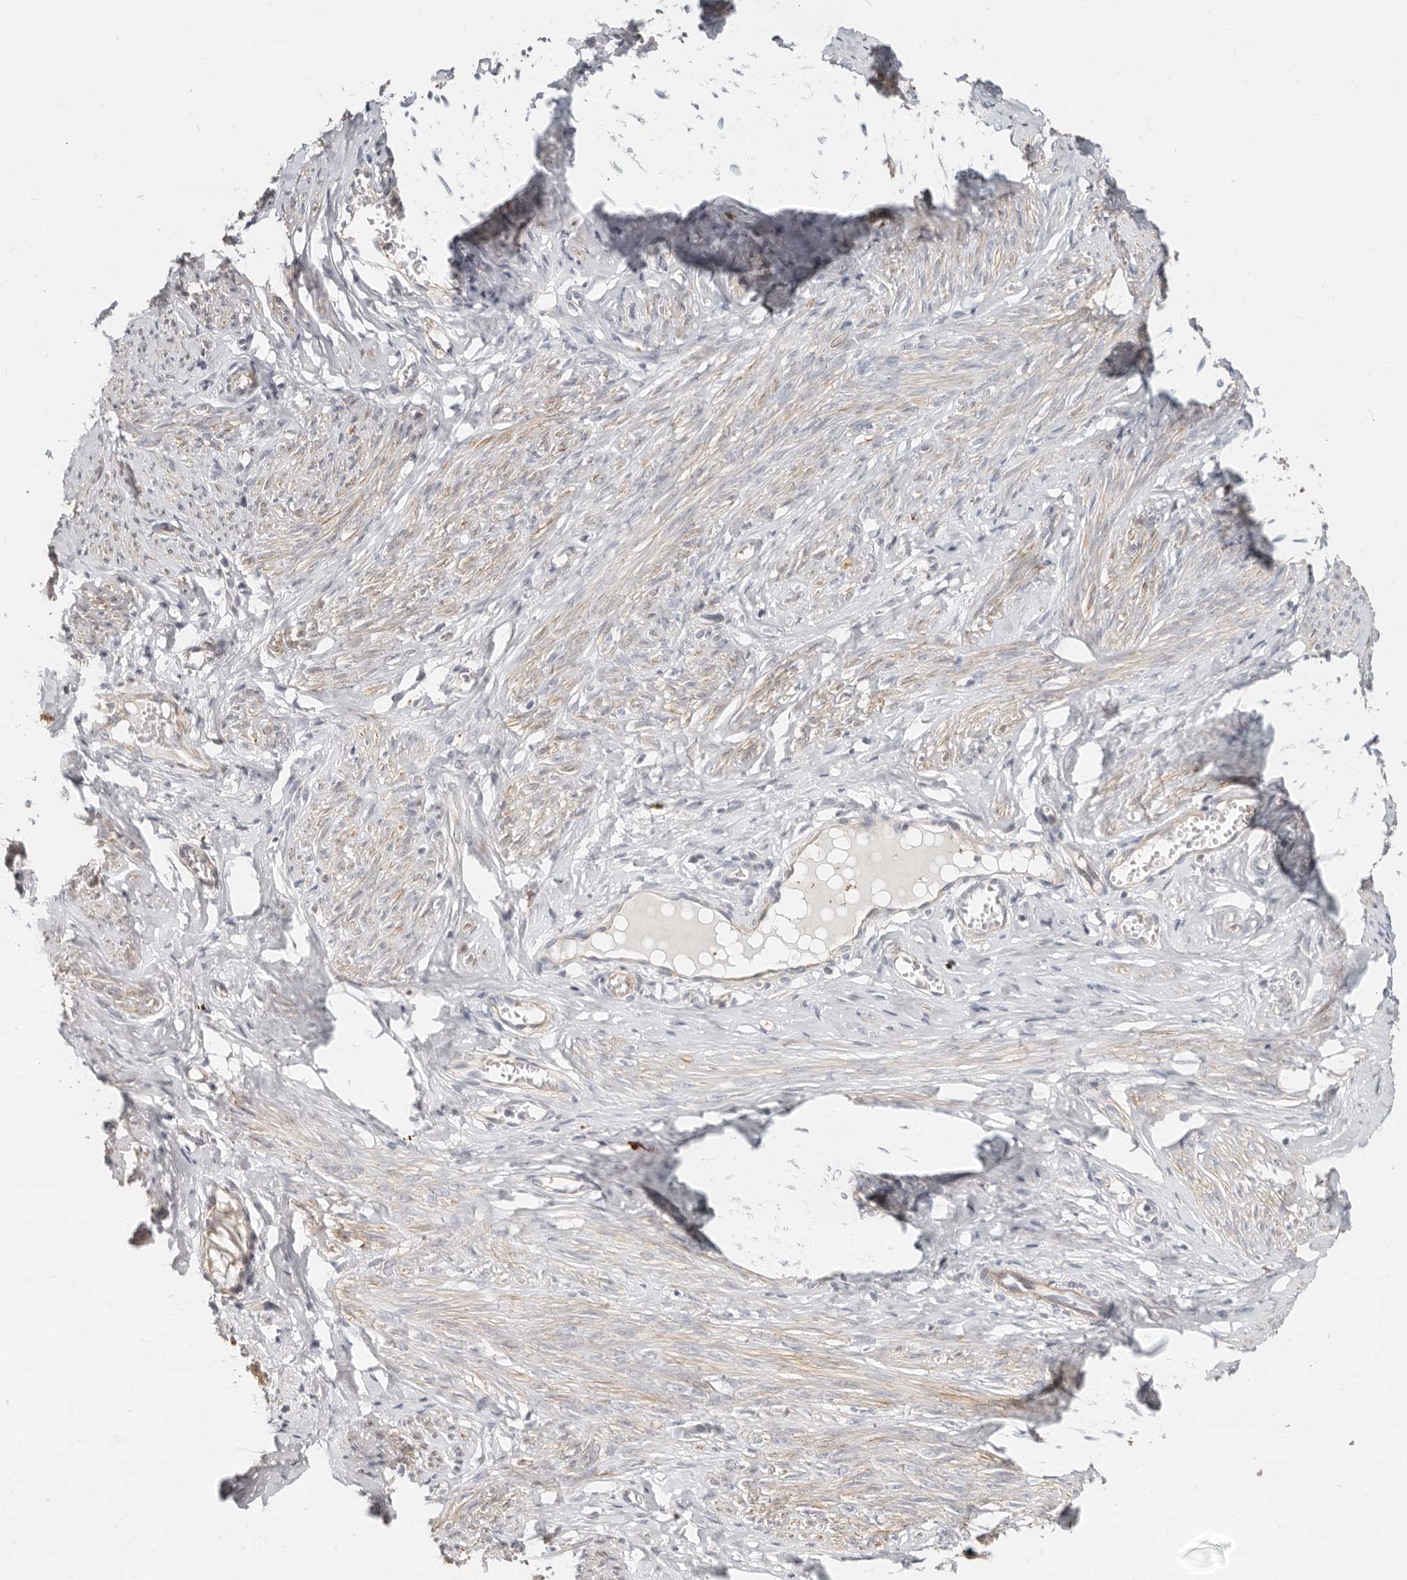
{"staining": {"intensity": "weak", "quantity": "25%-75%", "location": "cytoplasmic/membranous"}, "tissue": "cervix", "cell_type": "Glandular cells", "image_type": "normal", "snomed": [{"axis": "morphology", "description": "Normal tissue, NOS"}, {"axis": "topography", "description": "Cervix"}], "caption": "Protein expression analysis of benign cervix shows weak cytoplasmic/membranous positivity in about 25%-75% of glandular cells.", "gene": "ZRANB1", "patient": {"sex": "female", "age": 36}}